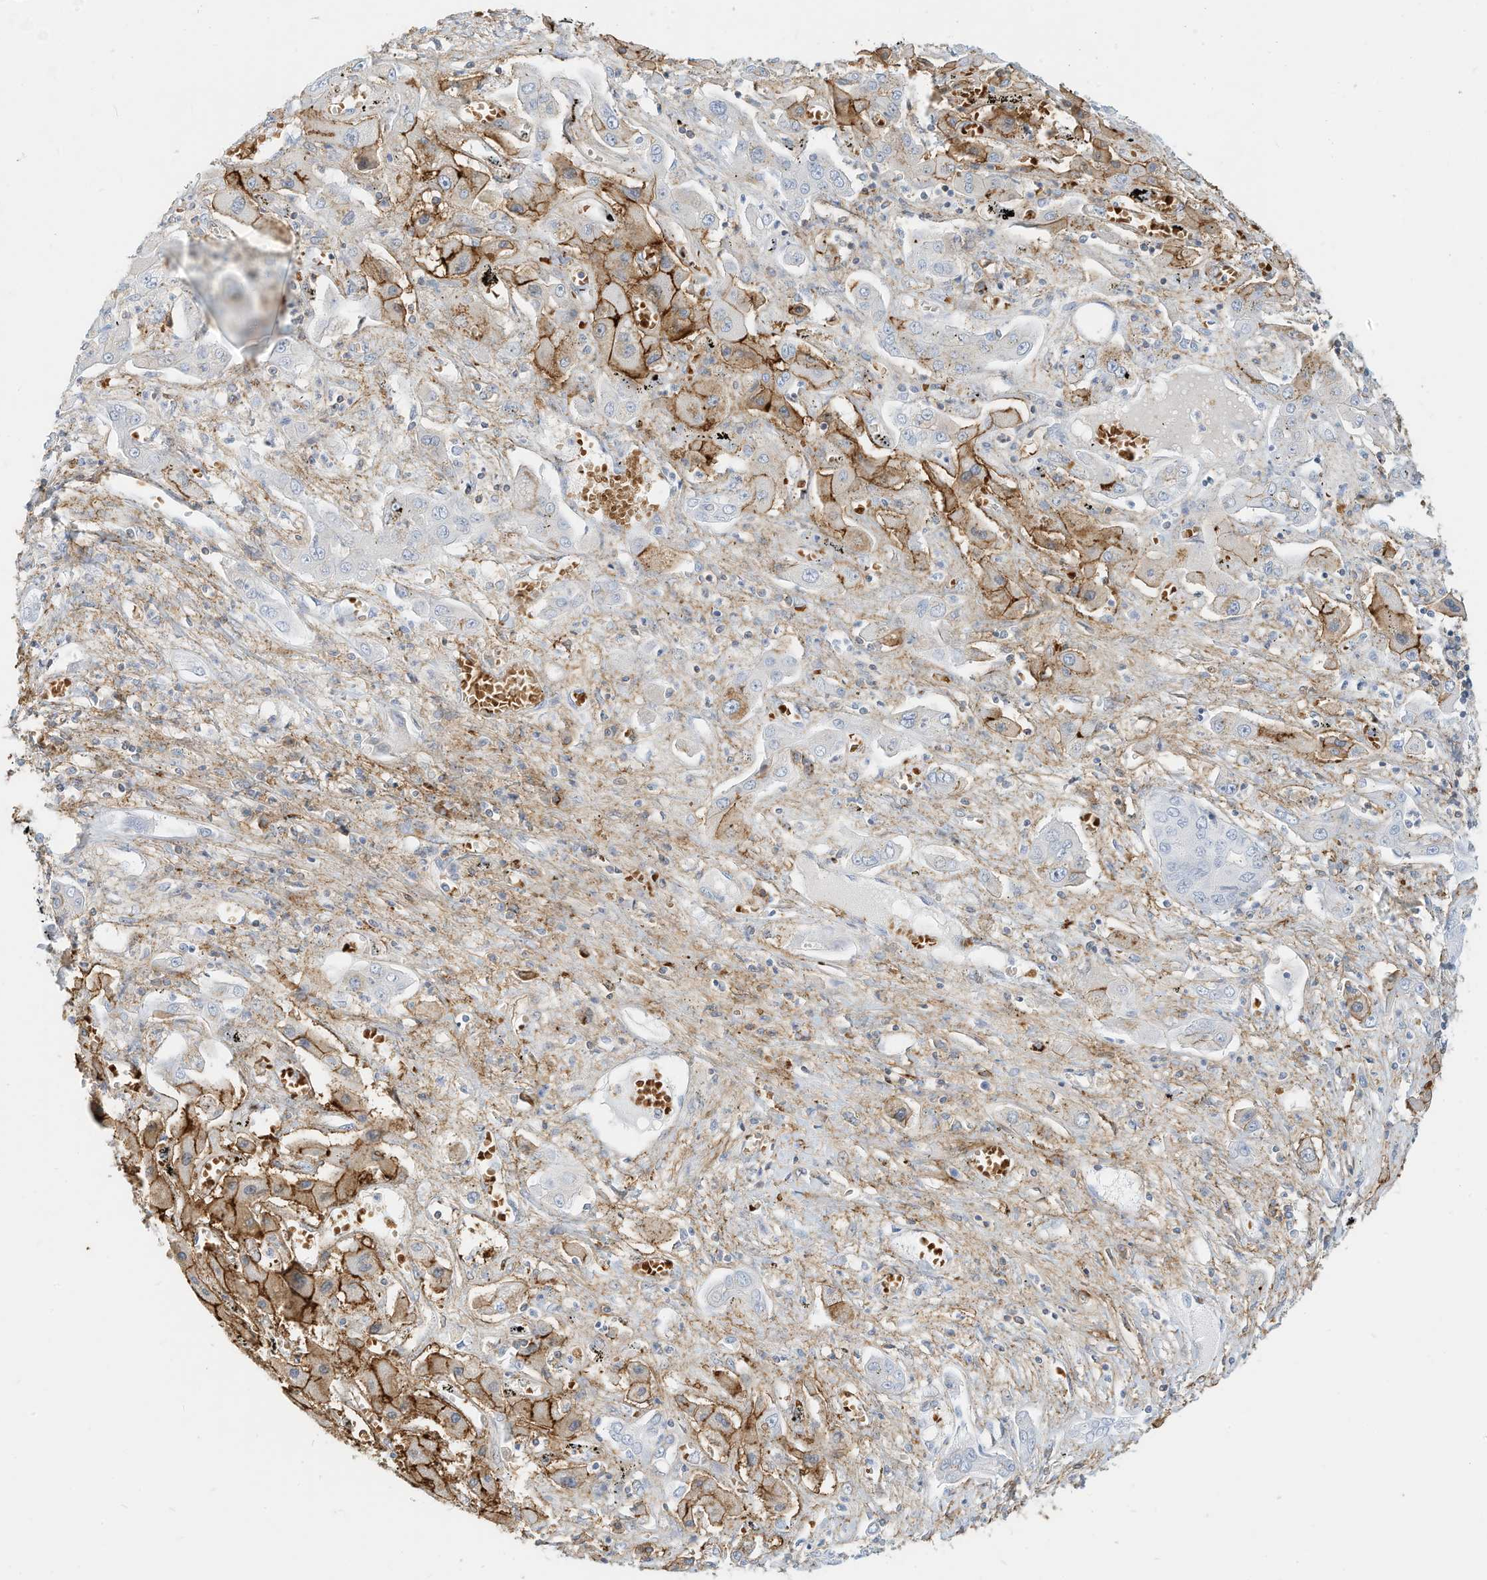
{"staining": {"intensity": "moderate", "quantity": "25%-75%", "location": "cytoplasmic/membranous"}, "tissue": "liver cancer", "cell_type": "Tumor cells", "image_type": "cancer", "snomed": [{"axis": "morphology", "description": "Cholangiocarcinoma"}, {"axis": "topography", "description": "Liver"}], "caption": "Protein staining of liver cancer (cholangiocarcinoma) tissue shows moderate cytoplasmic/membranous expression in about 25%-75% of tumor cells.", "gene": "TXNDC9", "patient": {"sex": "male", "age": 67}}